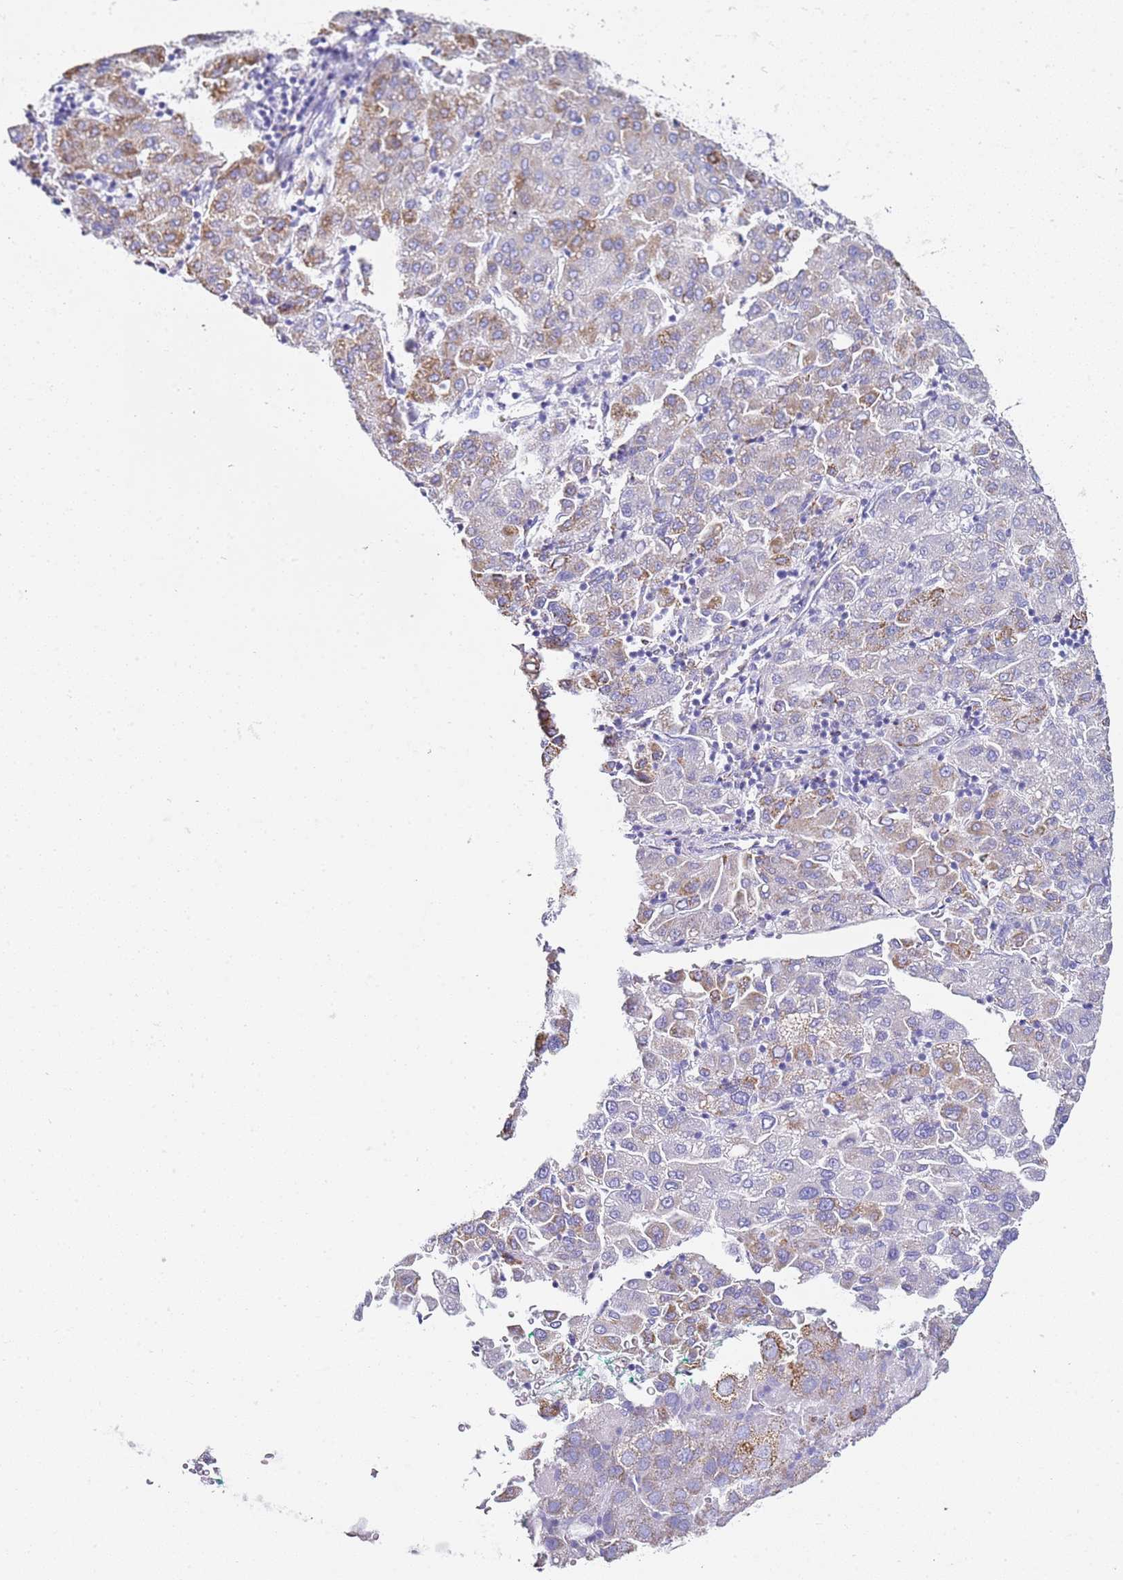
{"staining": {"intensity": "moderate", "quantity": "25%-75%", "location": "cytoplasmic/membranous"}, "tissue": "liver cancer", "cell_type": "Tumor cells", "image_type": "cancer", "snomed": [{"axis": "morphology", "description": "Carcinoma, Hepatocellular, NOS"}, {"axis": "topography", "description": "Liver"}], "caption": "This micrograph displays immunohistochemistry staining of human liver cancer, with medium moderate cytoplasmic/membranous positivity in approximately 25%-75% of tumor cells.", "gene": "PTBP2", "patient": {"sex": "male", "age": 65}}